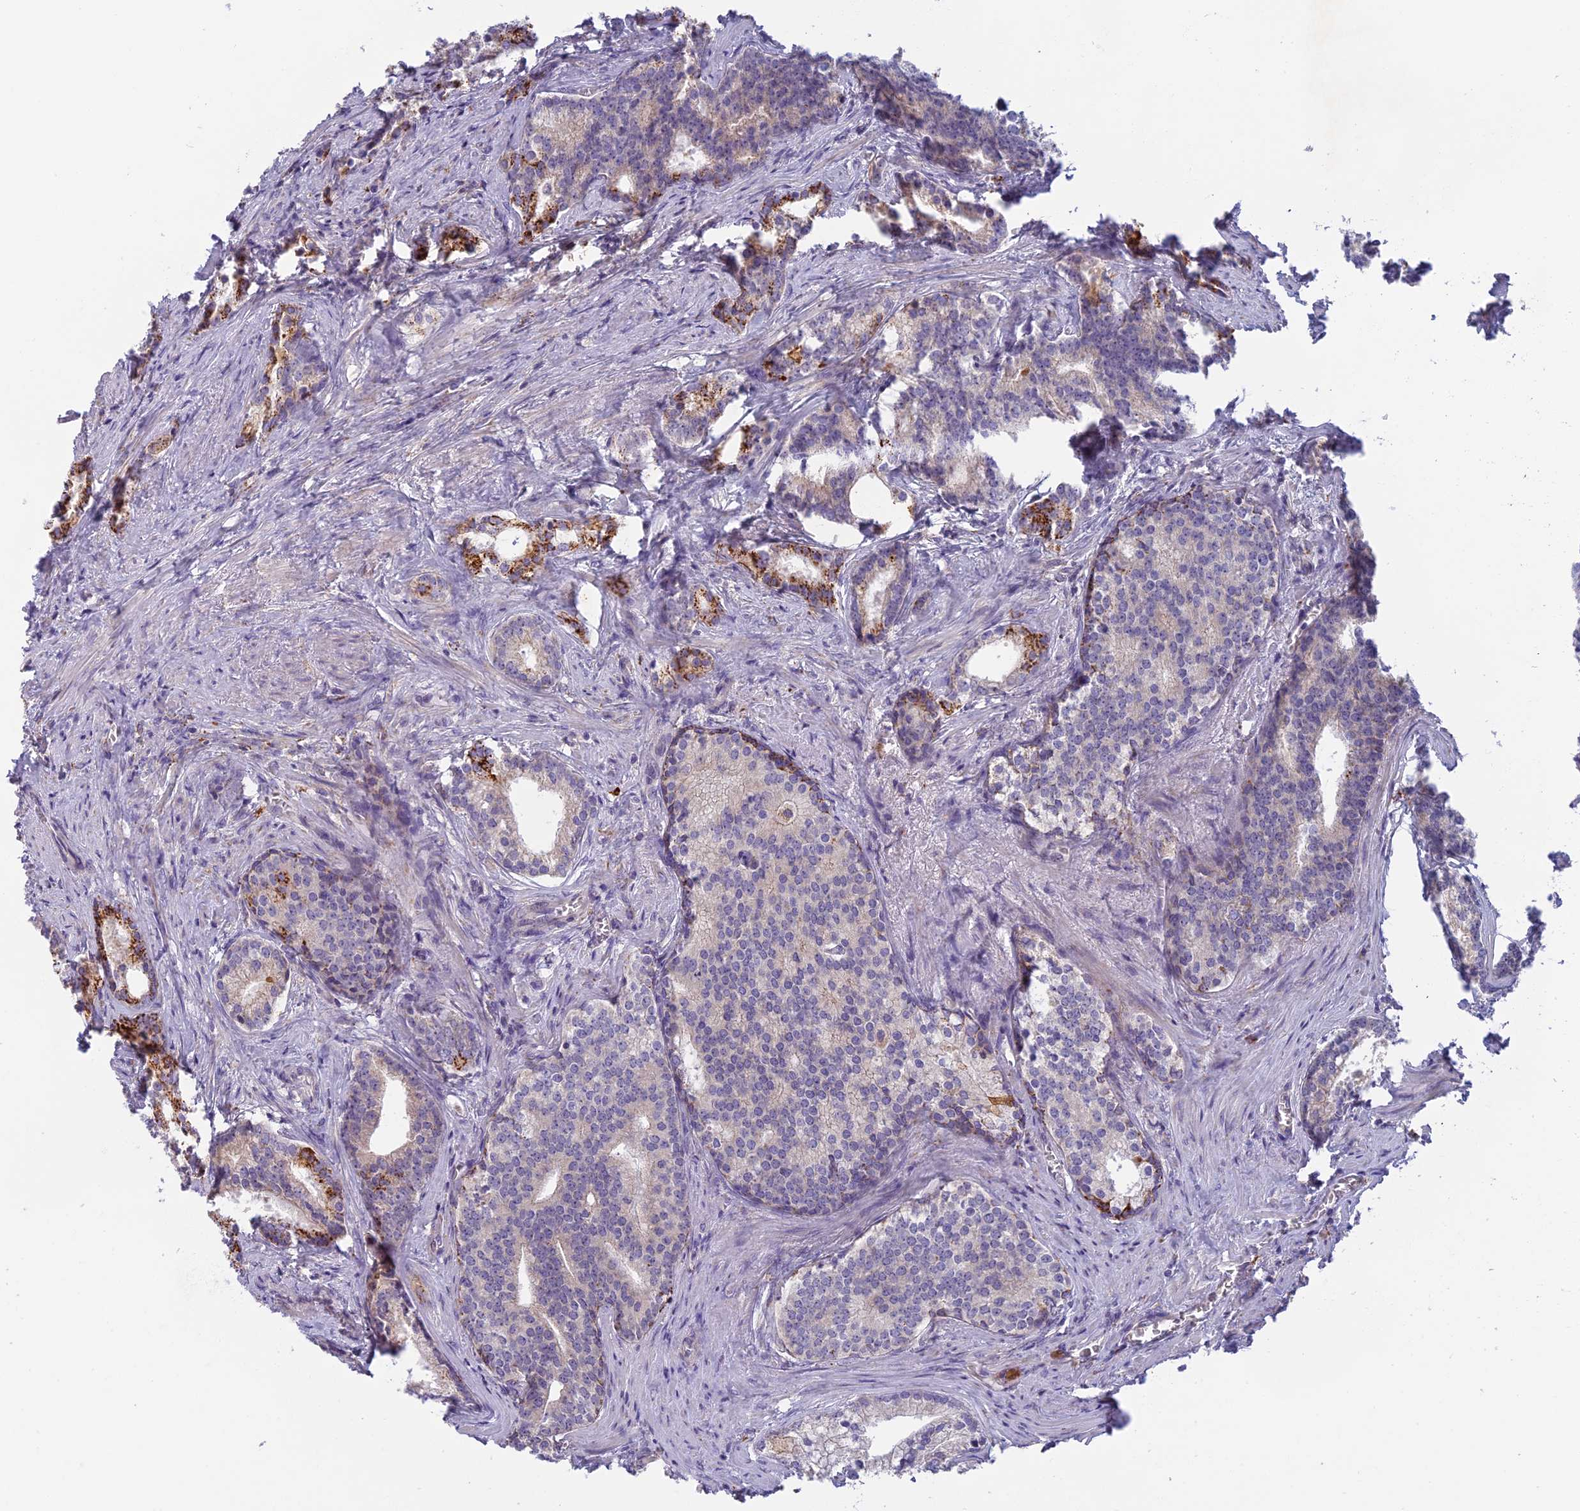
{"staining": {"intensity": "strong", "quantity": "<25%", "location": "cytoplasmic/membranous"}, "tissue": "prostate cancer", "cell_type": "Tumor cells", "image_type": "cancer", "snomed": [{"axis": "morphology", "description": "Adenocarcinoma, Low grade"}, {"axis": "topography", "description": "Prostate"}], "caption": "High-magnification brightfield microscopy of prostate adenocarcinoma (low-grade) stained with DAB (3,3'-diaminobenzidine) (brown) and counterstained with hematoxylin (blue). tumor cells exhibit strong cytoplasmic/membranous positivity is appreciated in approximately<25% of cells. (DAB (3,3'-diaminobenzidine) IHC, brown staining for protein, blue staining for nuclei).", "gene": "SEMA7A", "patient": {"sex": "male", "age": 71}}